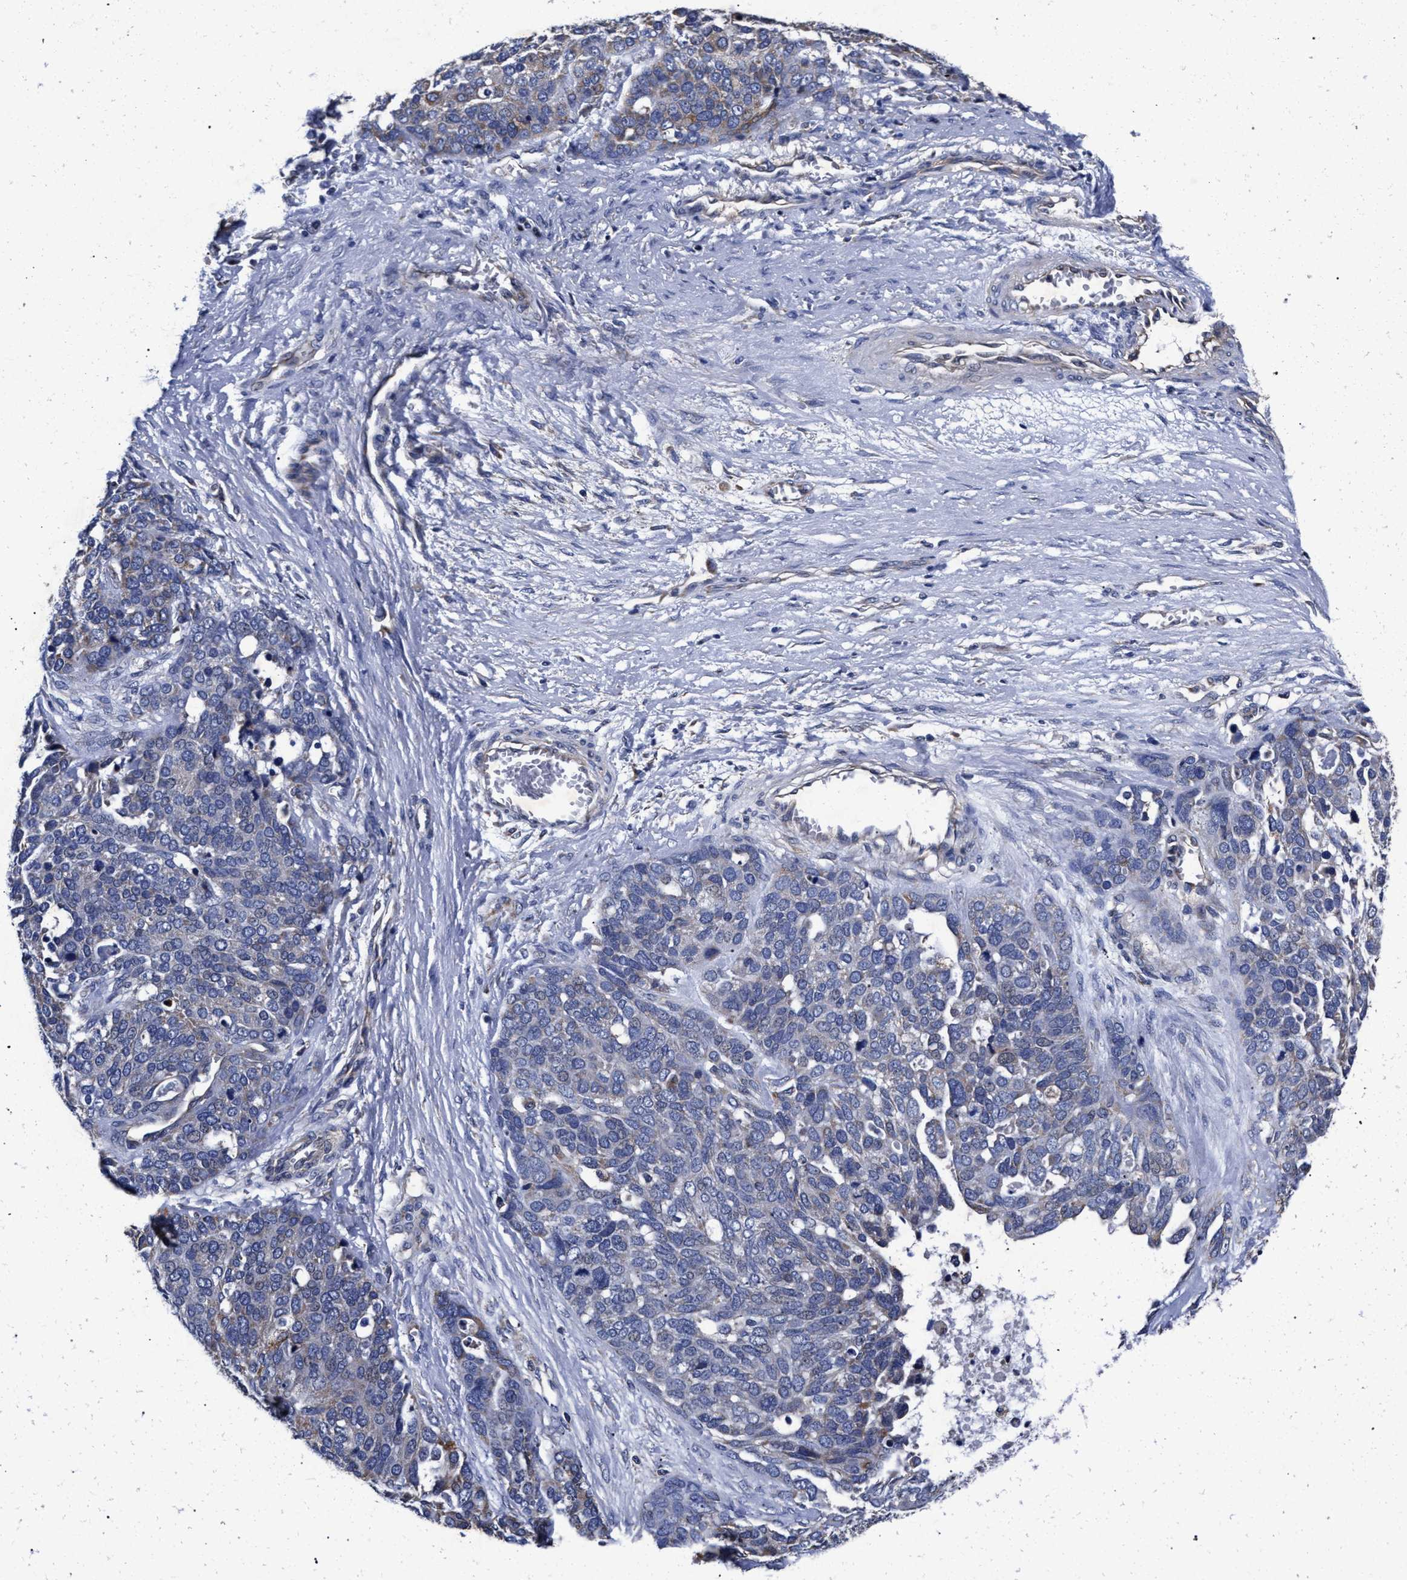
{"staining": {"intensity": "moderate", "quantity": "<25%", "location": "cytoplasmic/membranous"}, "tissue": "ovarian cancer", "cell_type": "Tumor cells", "image_type": "cancer", "snomed": [{"axis": "morphology", "description": "Cystadenocarcinoma, serous, NOS"}, {"axis": "topography", "description": "Ovary"}], "caption": "Immunohistochemical staining of human ovarian cancer (serous cystadenocarcinoma) demonstrates low levels of moderate cytoplasmic/membranous protein expression in approximately <25% of tumor cells.", "gene": "CFAP95", "patient": {"sex": "female", "age": 44}}